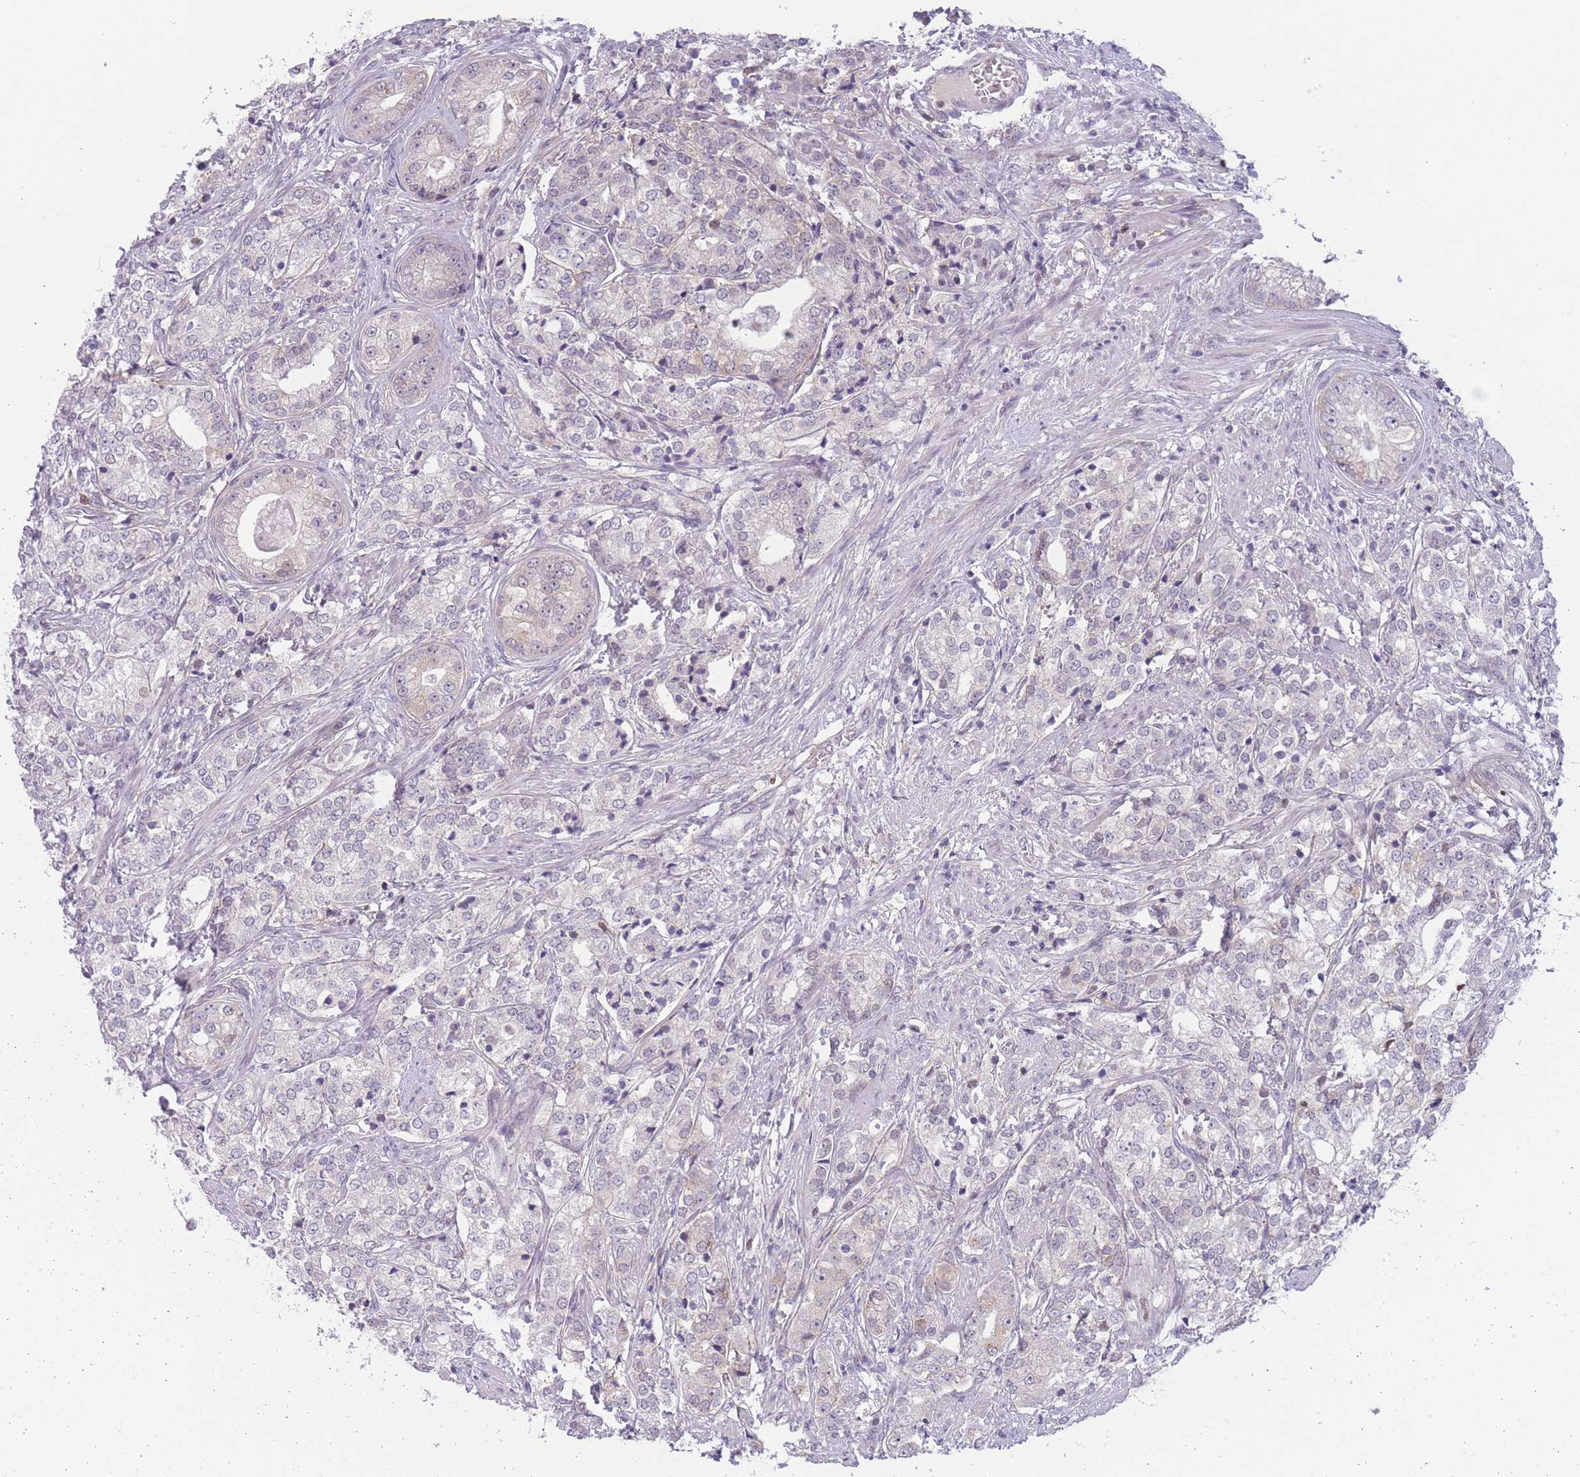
{"staining": {"intensity": "negative", "quantity": "none", "location": "none"}, "tissue": "prostate cancer", "cell_type": "Tumor cells", "image_type": "cancer", "snomed": [{"axis": "morphology", "description": "Adenocarcinoma, High grade"}, {"axis": "topography", "description": "Prostate"}], "caption": "Tumor cells are negative for protein expression in human prostate adenocarcinoma (high-grade).", "gene": "ZNF439", "patient": {"sex": "male", "age": 69}}